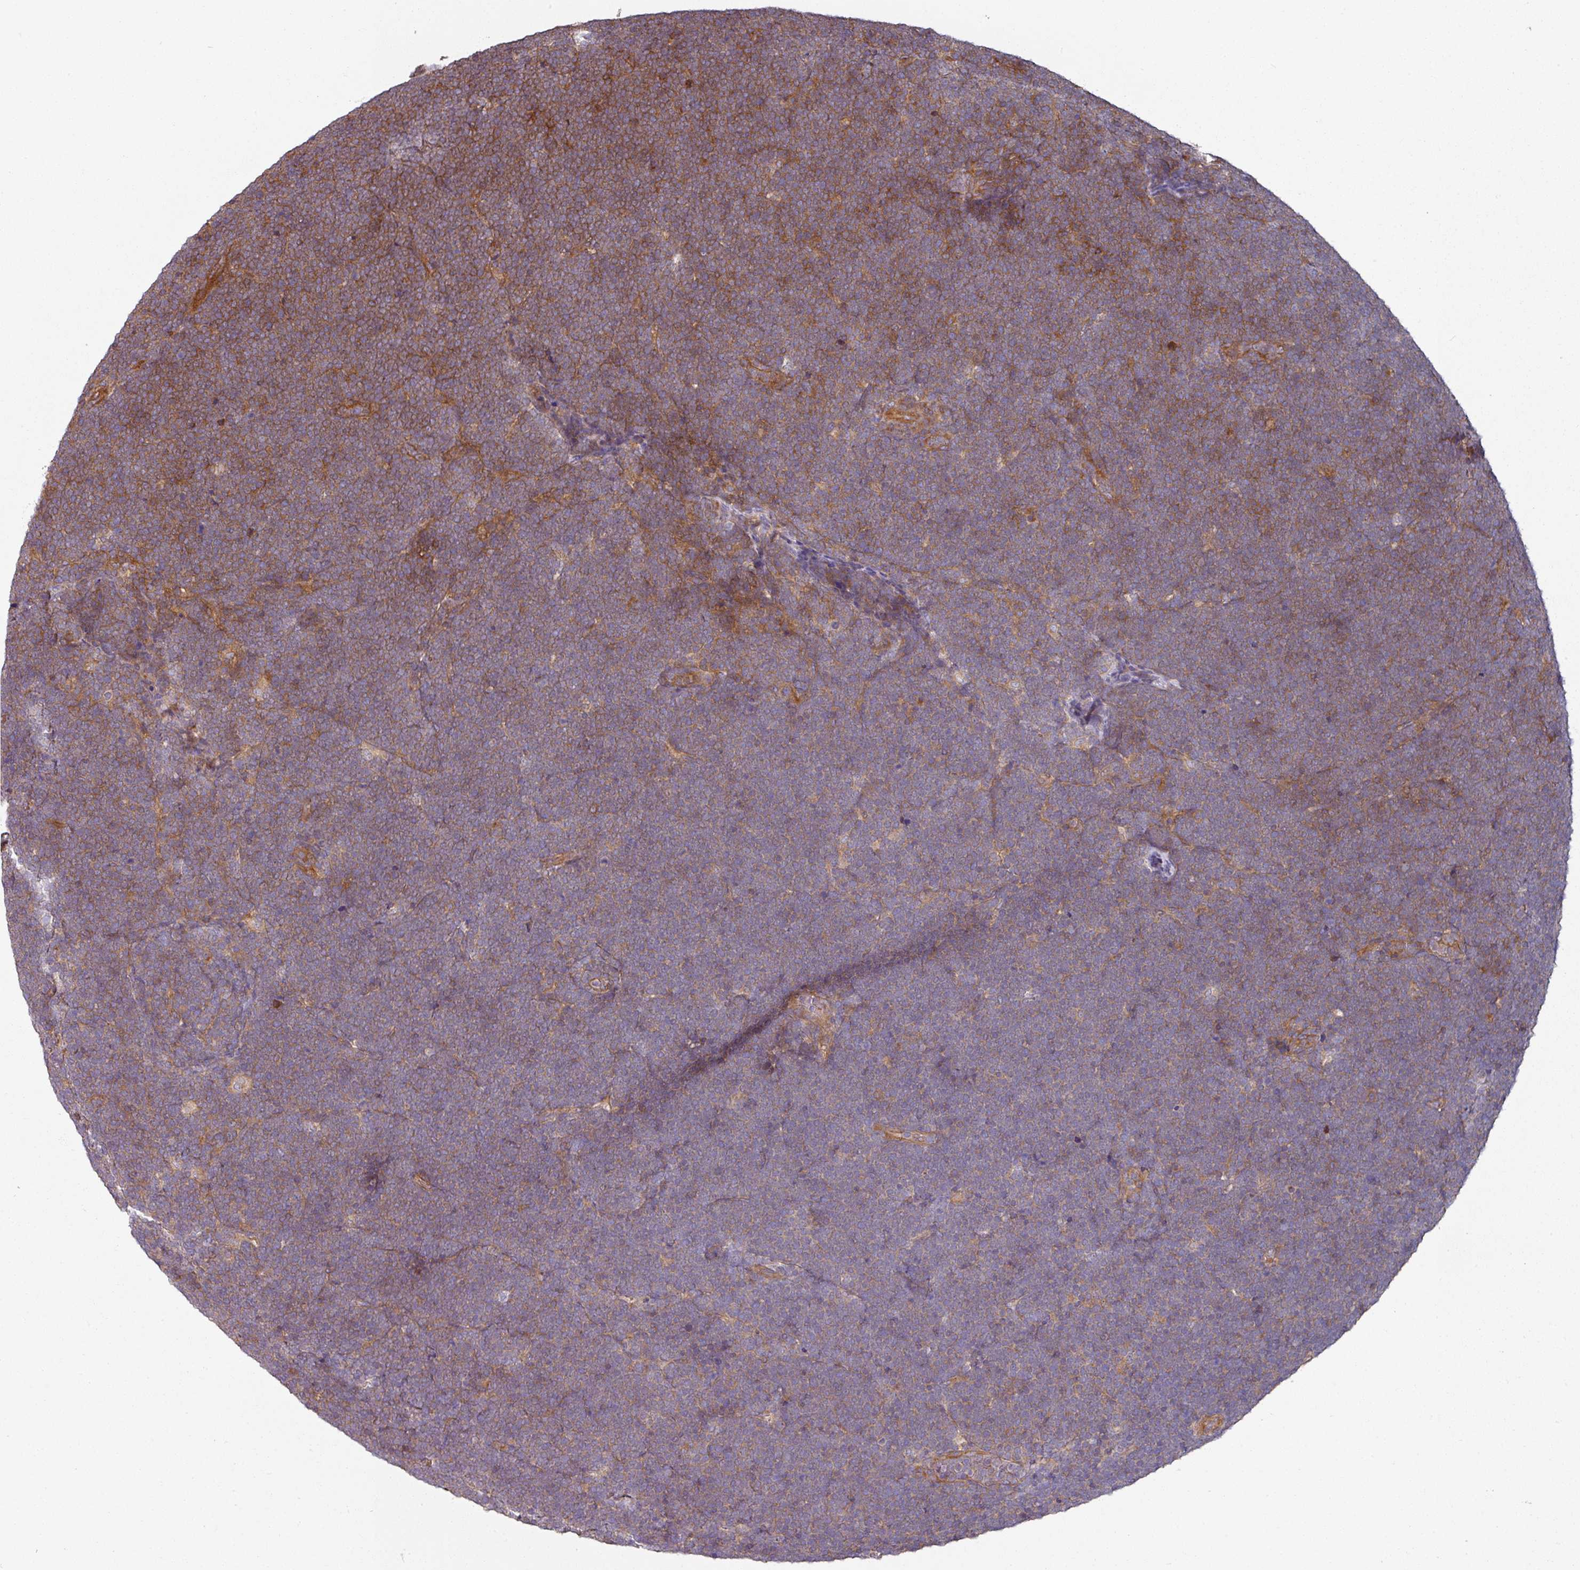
{"staining": {"intensity": "weak", "quantity": "25%-75%", "location": "cytoplasmic/membranous"}, "tissue": "lymphoma", "cell_type": "Tumor cells", "image_type": "cancer", "snomed": [{"axis": "morphology", "description": "Malignant lymphoma, non-Hodgkin's type, High grade"}, {"axis": "topography", "description": "Lymph node"}], "caption": "Immunohistochemistry (DAB (3,3'-diaminobenzidine)) staining of human lymphoma reveals weak cytoplasmic/membranous protein staining in approximately 25%-75% of tumor cells.", "gene": "SIK1", "patient": {"sex": "male", "age": 13}}